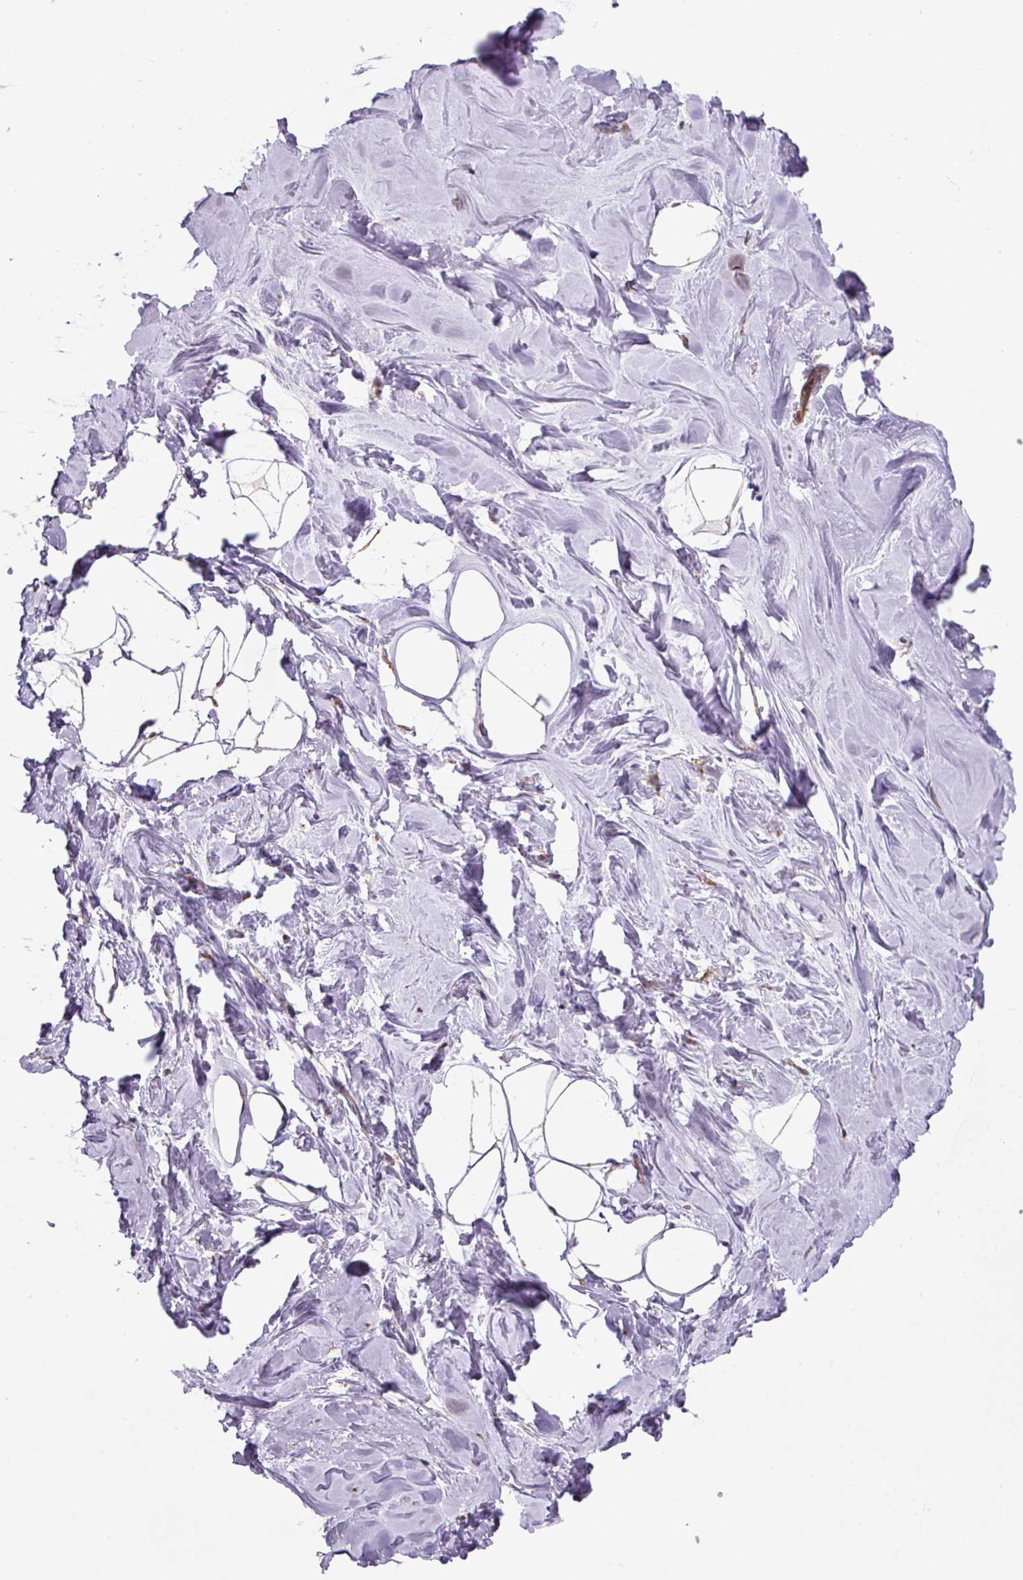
{"staining": {"intensity": "negative", "quantity": "none", "location": "none"}, "tissue": "breast", "cell_type": "Adipocytes", "image_type": "normal", "snomed": [{"axis": "morphology", "description": "Normal tissue, NOS"}, {"axis": "topography", "description": "Breast"}], "caption": "High power microscopy histopathology image of an IHC photomicrograph of normal breast, revealing no significant expression in adipocytes. (Immunohistochemistry, brightfield microscopy, high magnification).", "gene": "MRRF", "patient": {"sex": "female", "age": 23}}